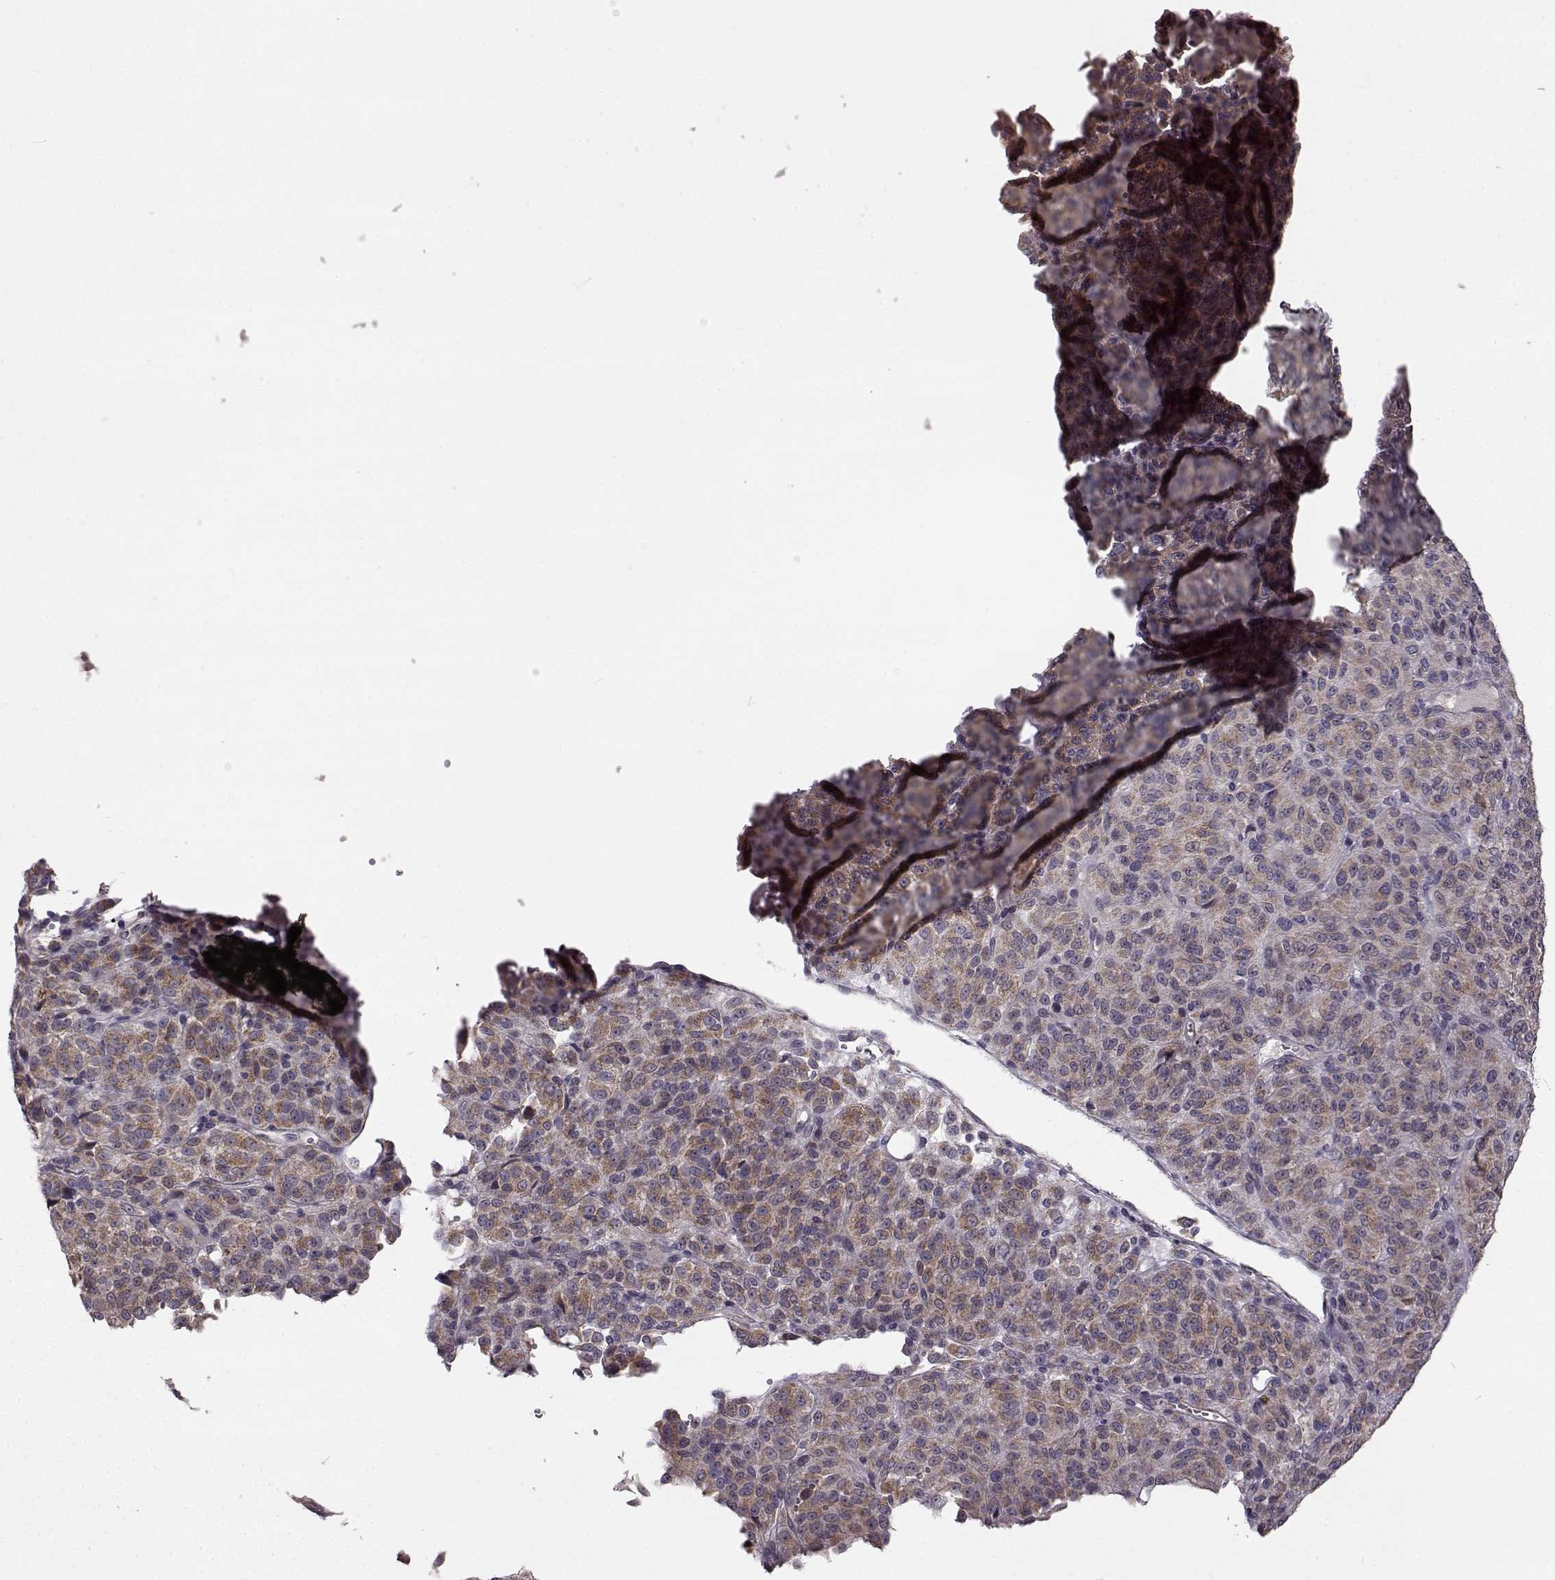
{"staining": {"intensity": "weak", "quantity": ">75%", "location": "cytoplasmic/membranous"}, "tissue": "melanoma", "cell_type": "Tumor cells", "image_type": "cancer", "snomed": [{"axis": "morphology", "description": "Malignant melanoma, Metastatic site"}, {"axis": "topography", "description": "Brain"}], "caption": "A micrograph showing weak cytoplasmic/membranous positivity in approximately >75% of tumor cells in malignant melanoma (metastatic site), as visualized by brown immunohistochemical staining.", "gene": "B3GNT6", "patient": {"sex": "female", "age": 56}}